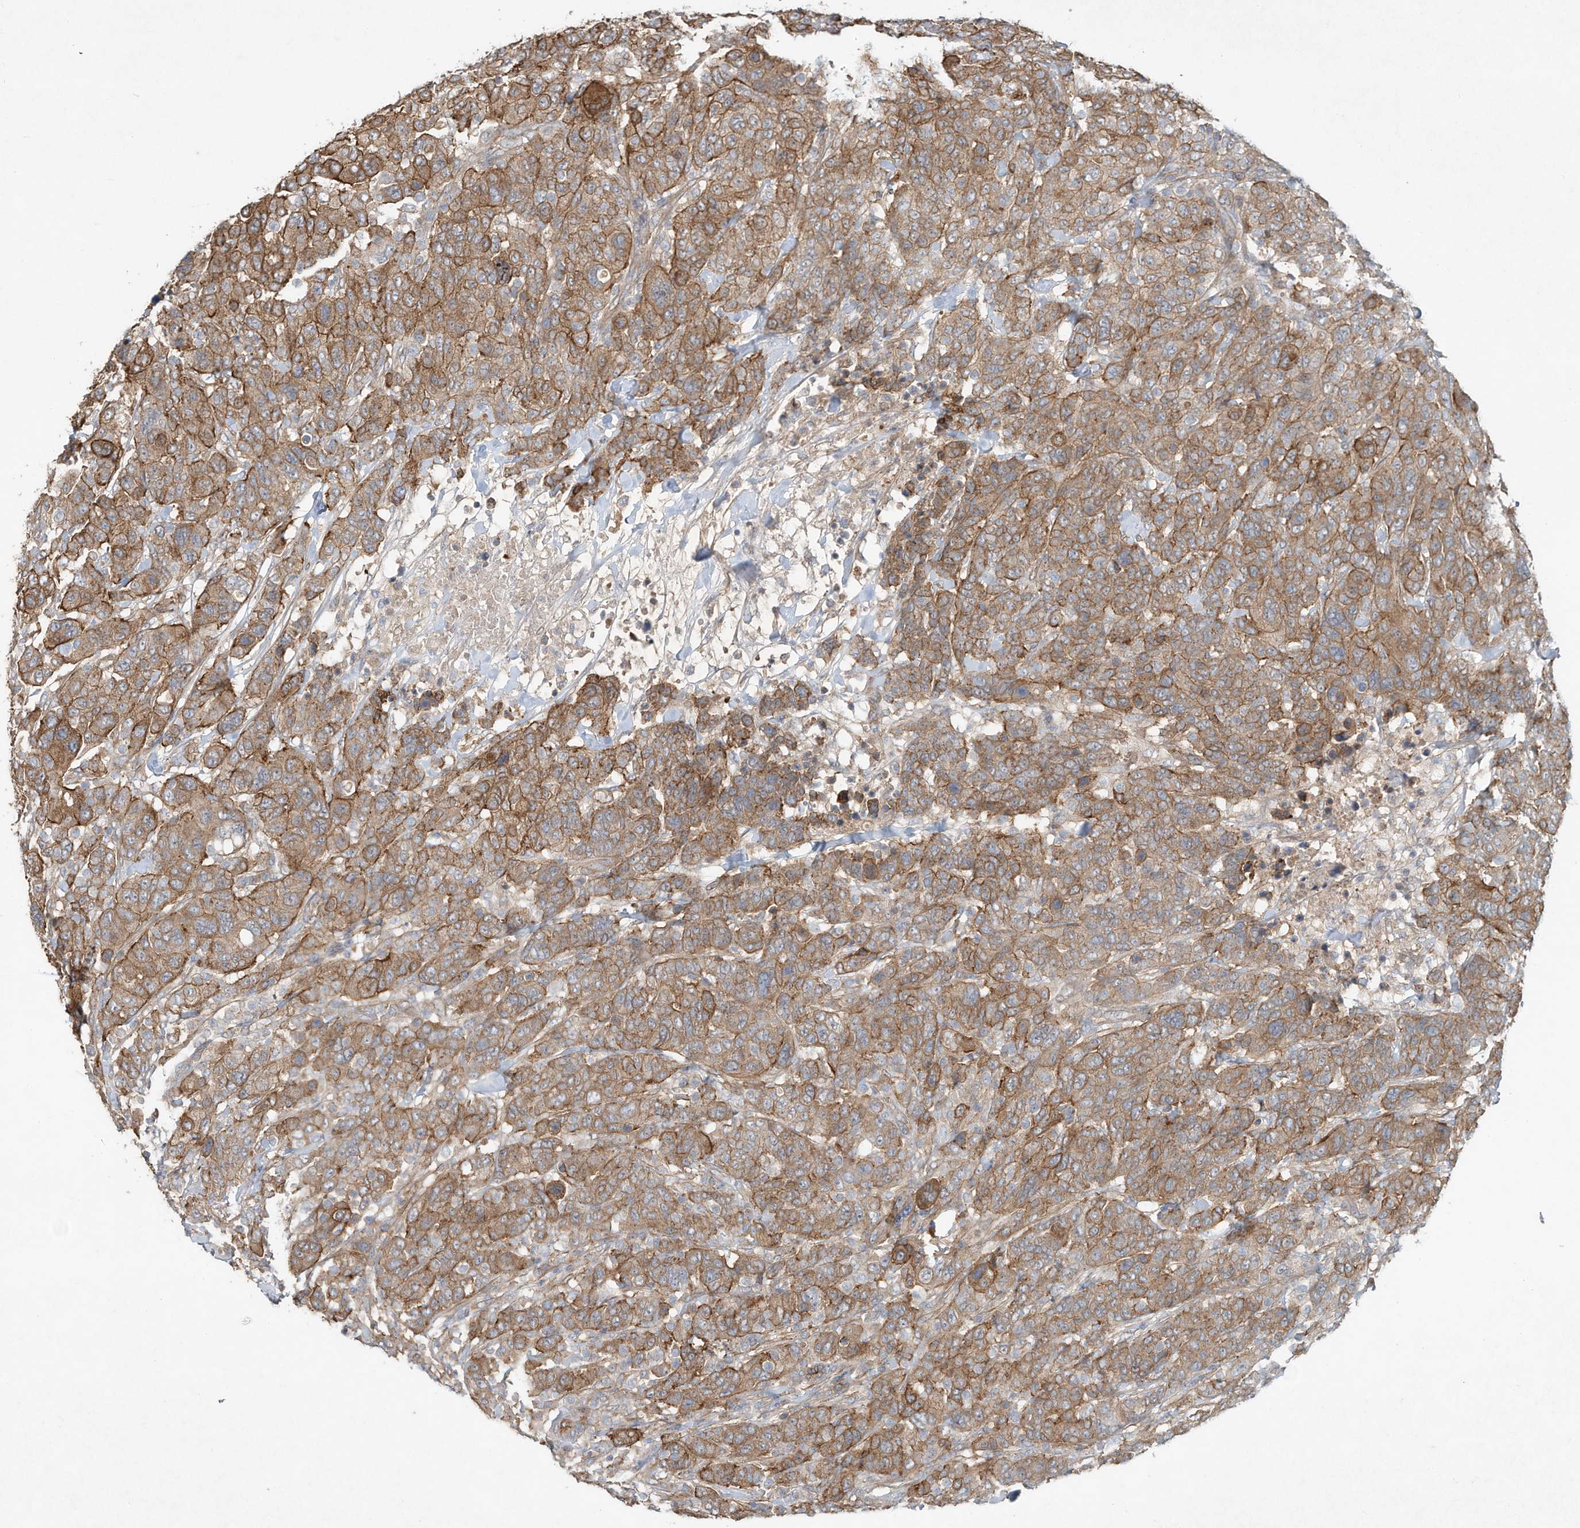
{"staining": {"intensity": "moderate", "quantity": ">75%", "location": "cytoplasmic/membranous"}, "tissue": "breast cancer", "cell_type": "Tumor cells", "image_type": "cancer", "snomed": [{"axis": "morphology", "description": "Duct carcinoma"}, {"axis": "topography", "description": "Breast"}], "caption": "High-power microscopy captured an immunohistochemistry (IHC) histopathology image of breast cancer, revealing moderate cytoplasmic/membranous positivity in about >75% of tumor cells. (Brightfield microscopy of DAB IHC at high magnification).", "gene": "HTR5A", "patient": {"sex": "female", "age": 37}}